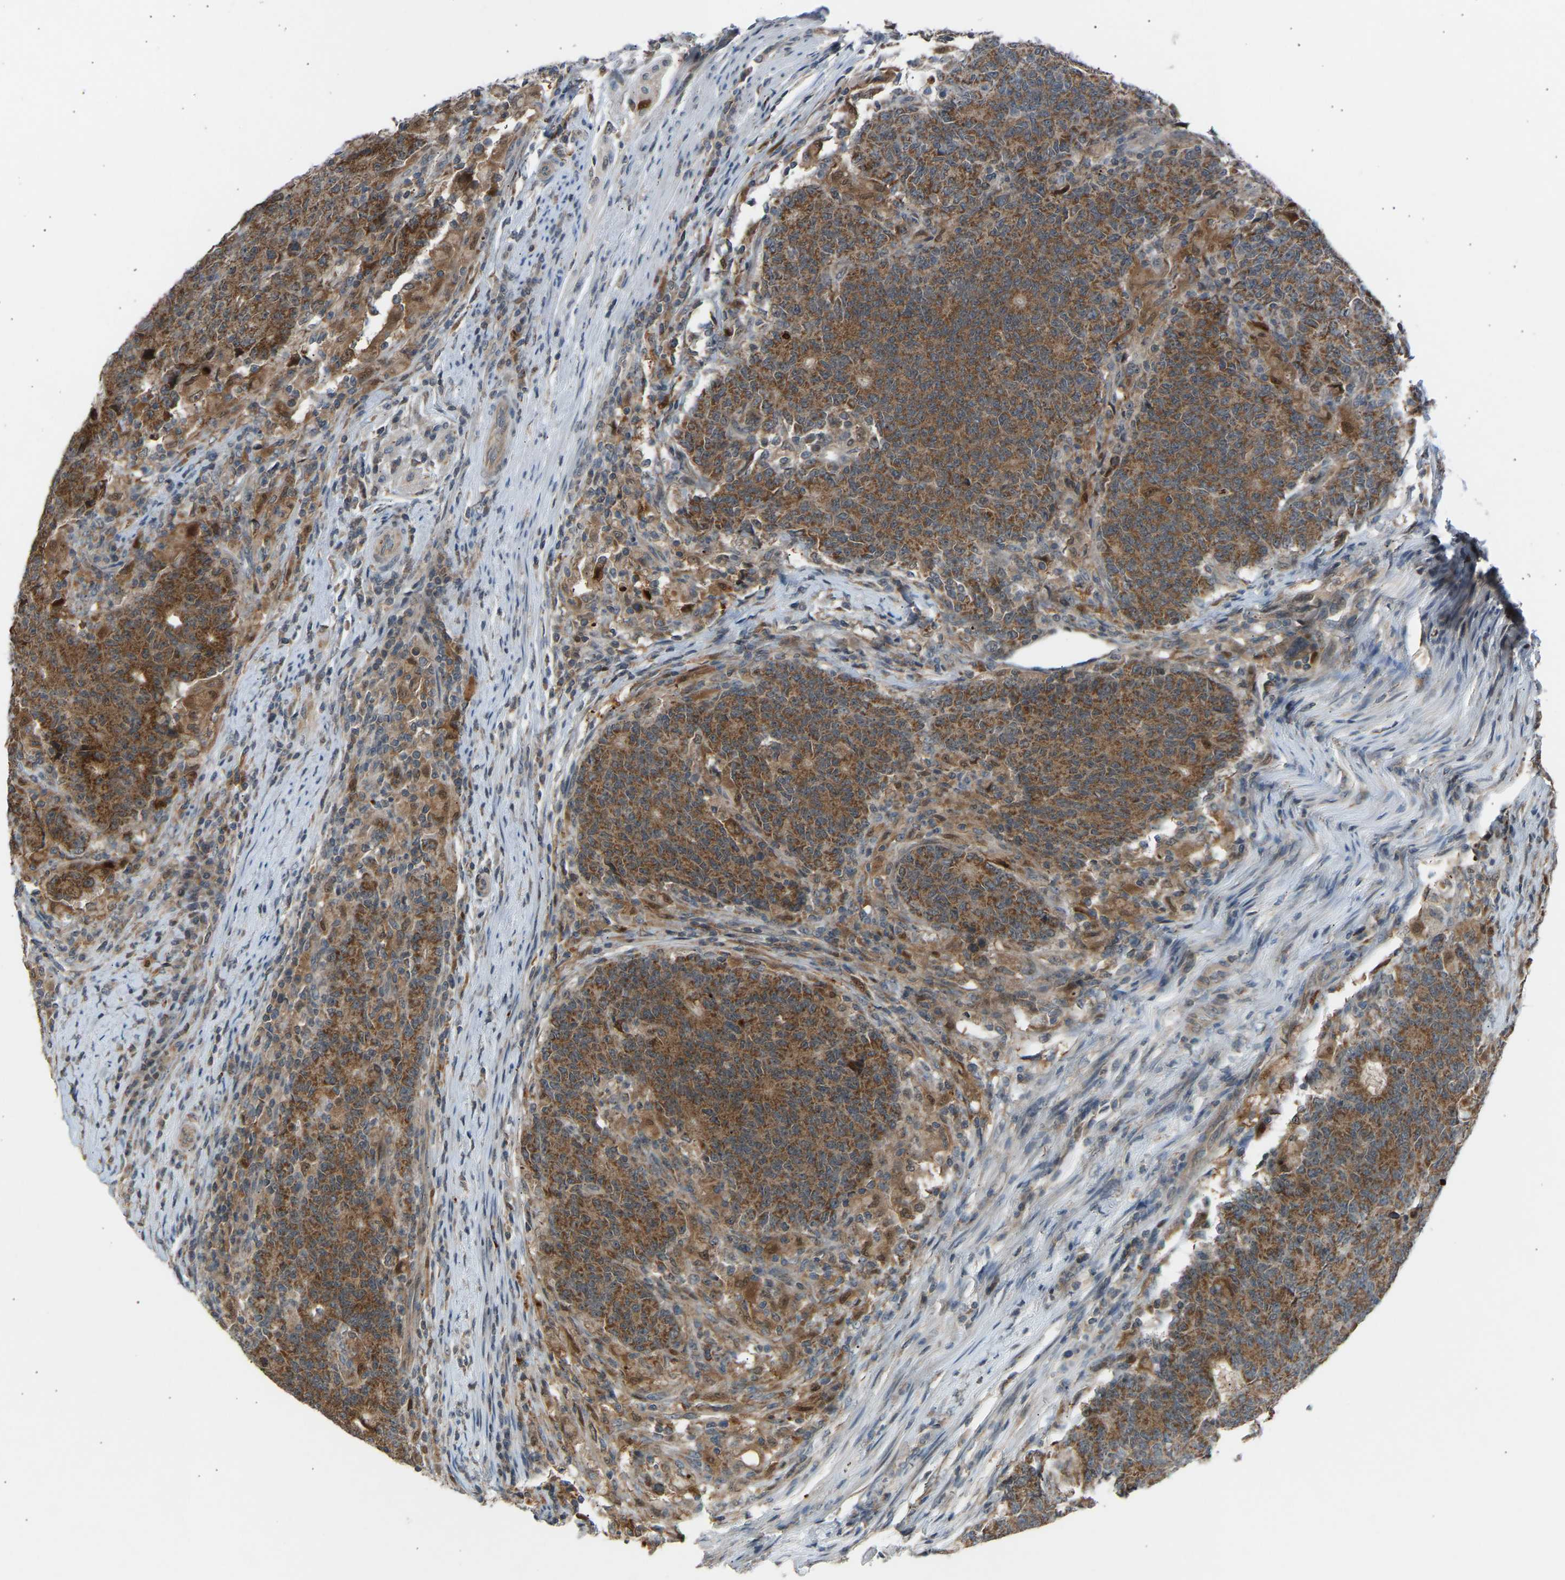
{"staining": {"intensity": "moderate", "quantity": ">75%", "location": "cytoplasmic/membranous"}, "tissue": "colorectal cancer", "cell_type": "Tumor cells", "image_type": "cancer", "snomed": [{"axis": "morphology", "description": "Normal tissue, NOS"}, {"axis": "morphology", "description": "Adenocarcinoma, NOS"}, {"axis": "topography", "description": "Colon"}], "caption": "Brown immunohistochemical staining in adenocarcinoma (colorectal) shows moderate cytoplasmic/membranous positivity in about >75% of tumor cells.", "gene": "SLIRP", "patient": {"sex": "female", "age": 75}}